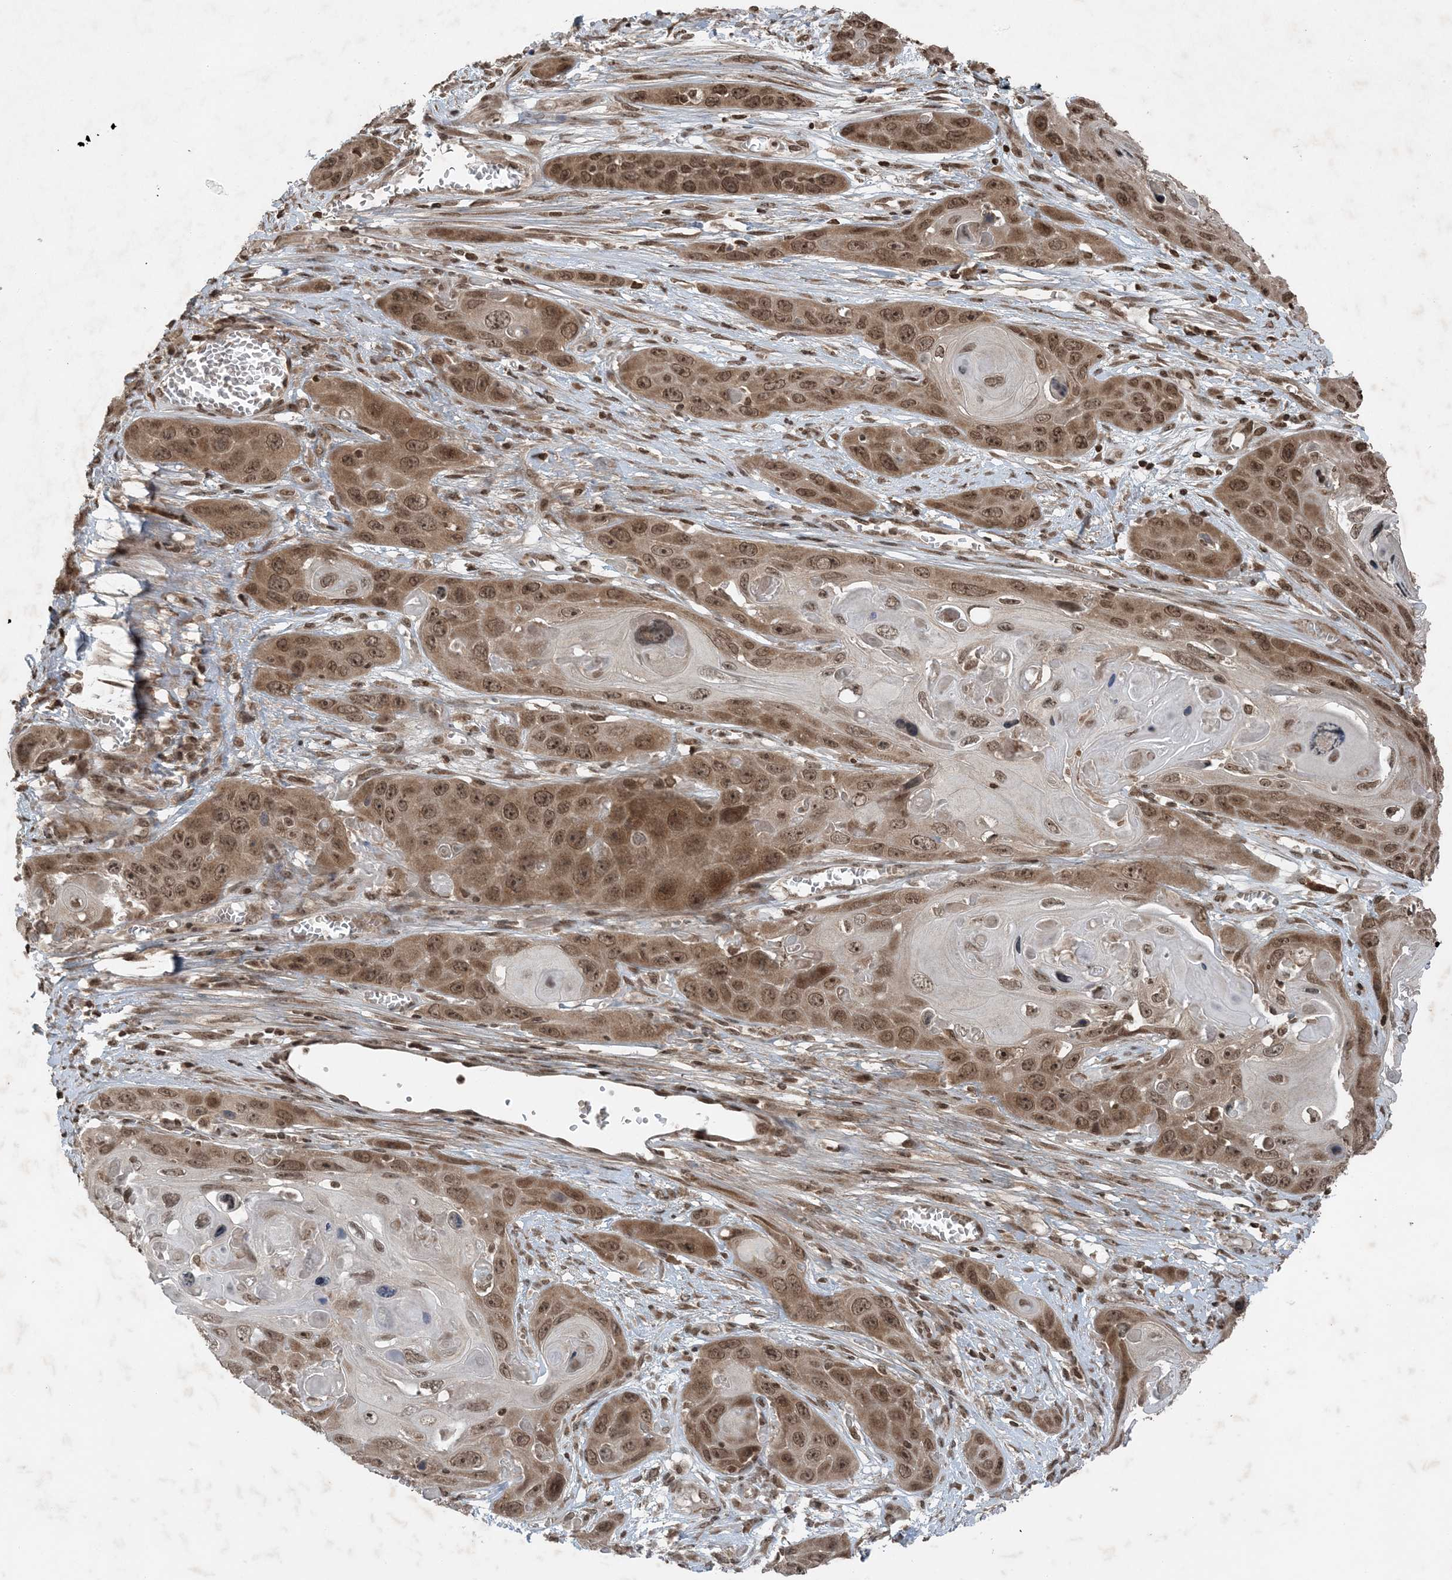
{"staining": {"intensity": "moderate", "quantity": ">75%", "location": "cytoplasmic/membranous,nuclear"}, "tissue": "skin cancer", "cell_type": "Tumor cells", "image_type": "cancer", "snomed": [{"axis": "morphology", "description": "Squamous cell carcinoma, NOS"}, {"axis": "topography", "description": "Skin"}], "caption": "Moderate cytoplasmic/membranous and nuclear positivity for a protein is seen in approximately >75% of tumor cells of skin cancer (squamous cell carcinoma) using IHC.", "gene": "ZFAND2B", "patient": {"sex": "male", "age": 55}}